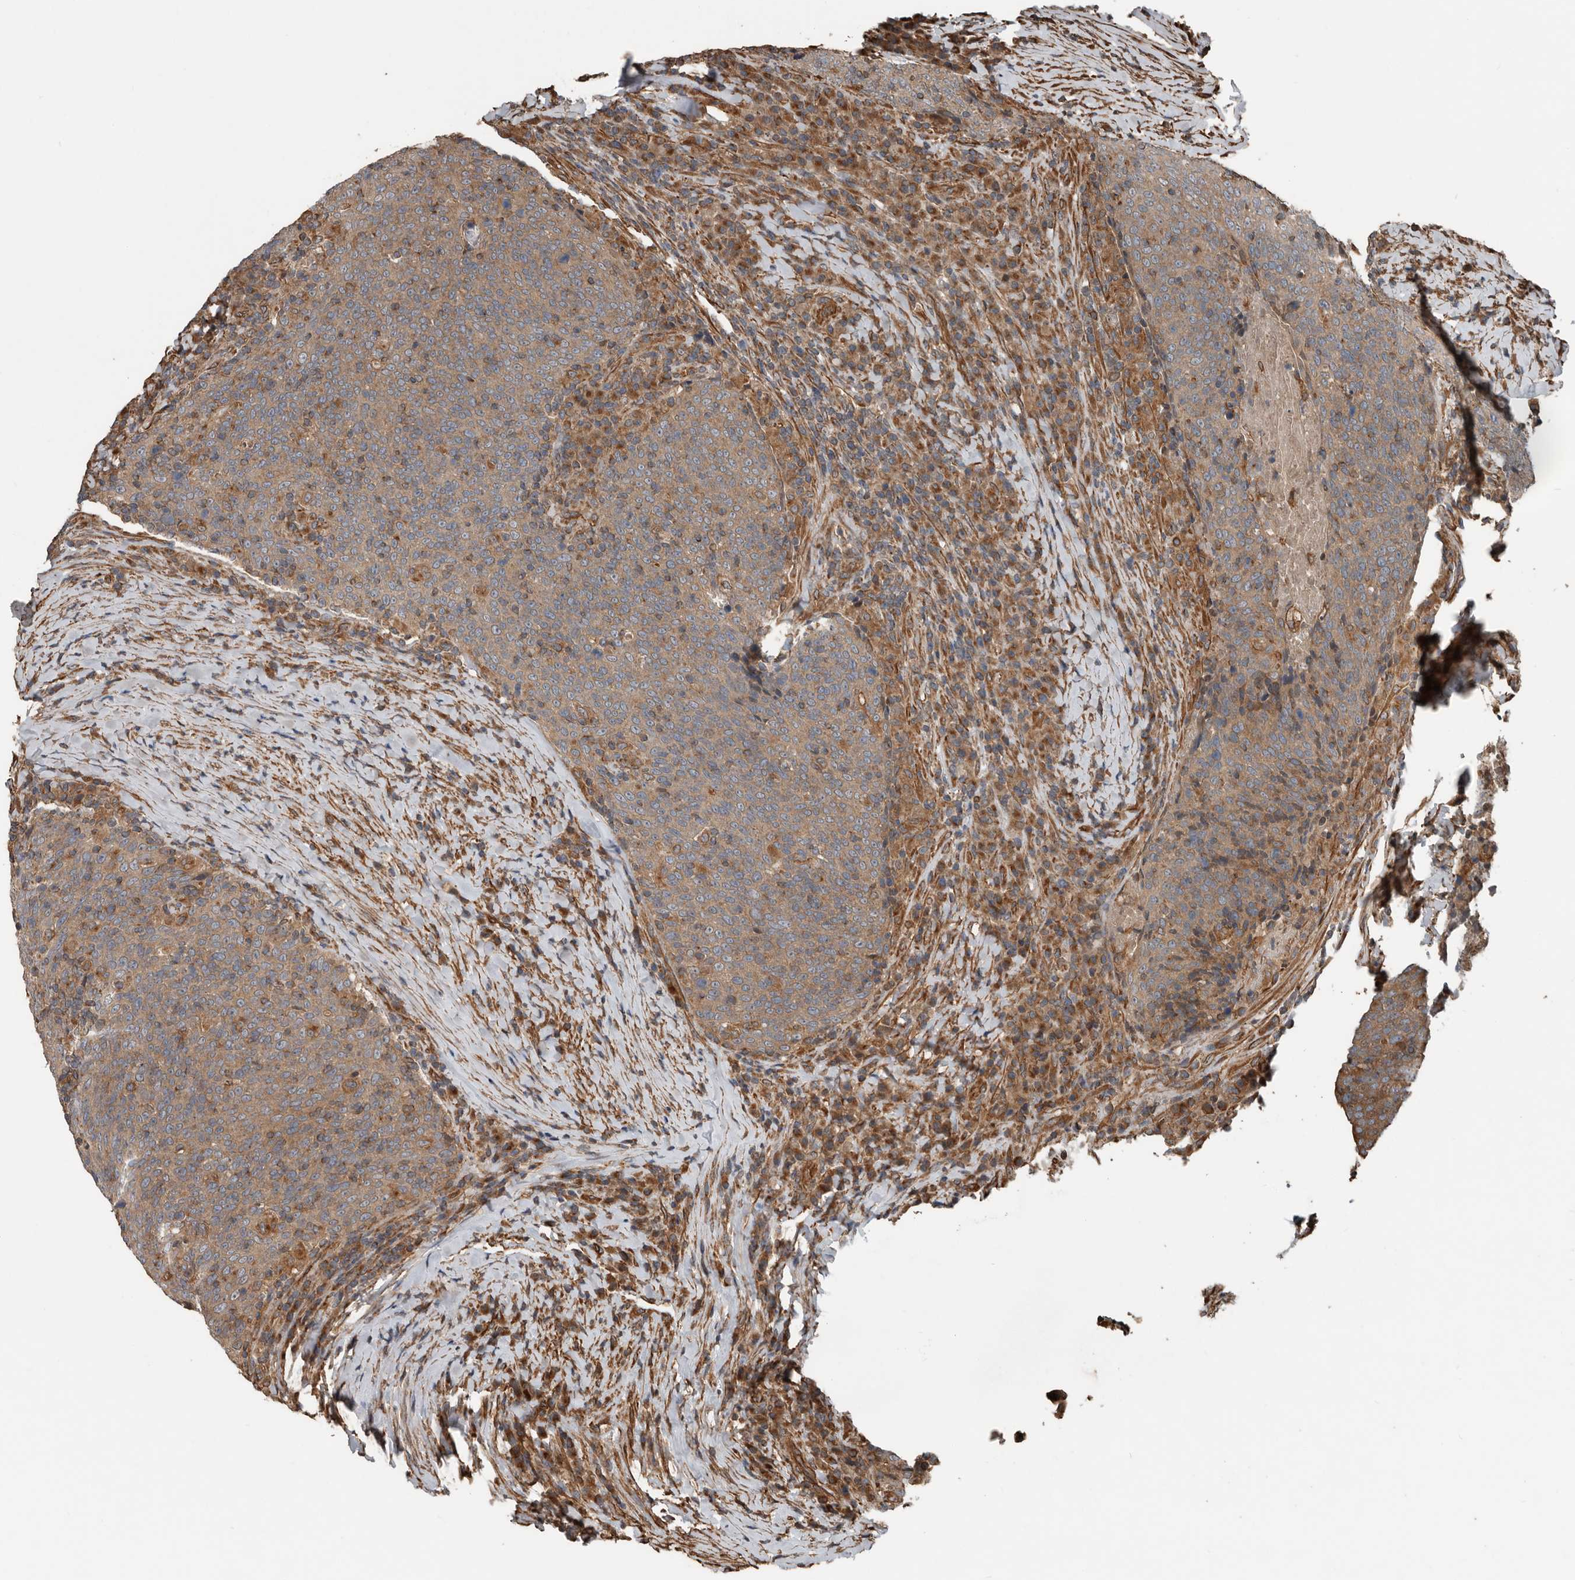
{"staining": {"intensity": "weak", "quantity": ">75%", "location": "cytoplasmic/membranous"}, "tissue": "head and neck cancer", "cell_type": "Tumor cells", "image_type": "cancer", "snomed": [{"axis": "morphology", "description": "Squamous cell carcinoma, NOS"}, {"axis": "morphology", "description": "Squamous cell carcinoma, metastatic, NOS"}, {"axis": "topography", "description": "Lymph node"}, {"axis": "topography", "description": "Head-Neck"}], "caption": "Protein expression analysis of human head and neck squamous cell carcinoma reveals weak cytoplasmic/membranous expression in approximately >75% of tumor cells.", "gene": "YOD1", "patient": {"sex": "male", "age": 62}}